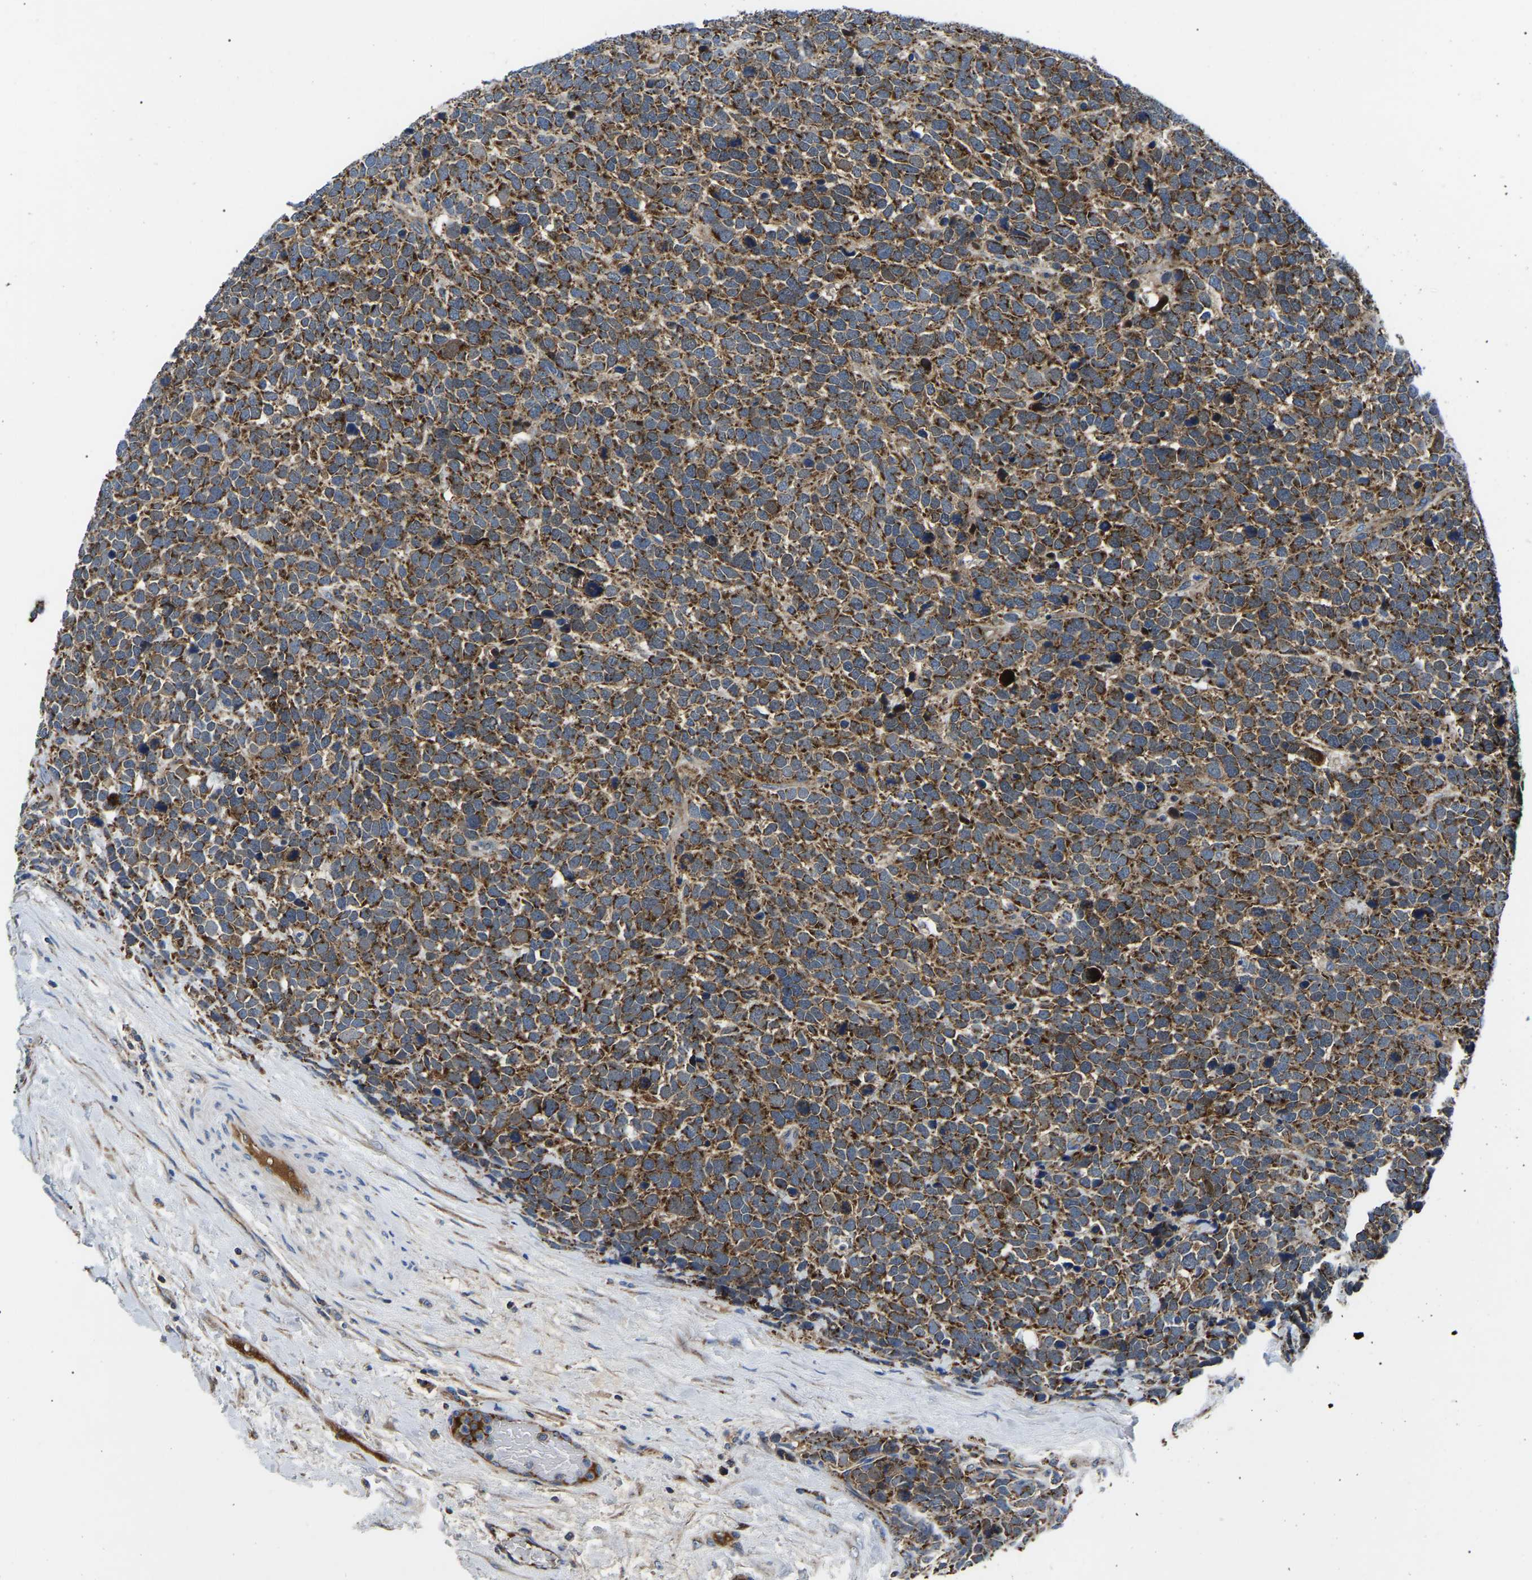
{"staining": {"intensity": "strong", "quantity": ">75%", "location": "cytoplasmic/membranous"}, "tissue": "urothelial cancer", "cell_type": "Tumor cells", "image_type": "cancer", "snomed": [{"axis": "morphology", "description": "Urothelial carcinoma, High grade"}, {"axis": "topography", "description": "Urinary bladder"}], "caption": "Protein analysis of high-grade urothelial carcinoma tissue shows strong cytoplasmic/membranous staining in approximately >75% of tumor cells. (IHC, brightfield microscopy, high magnification).", "gene": "PPM1E", "patient": {"sex": "female", "age": 82}}